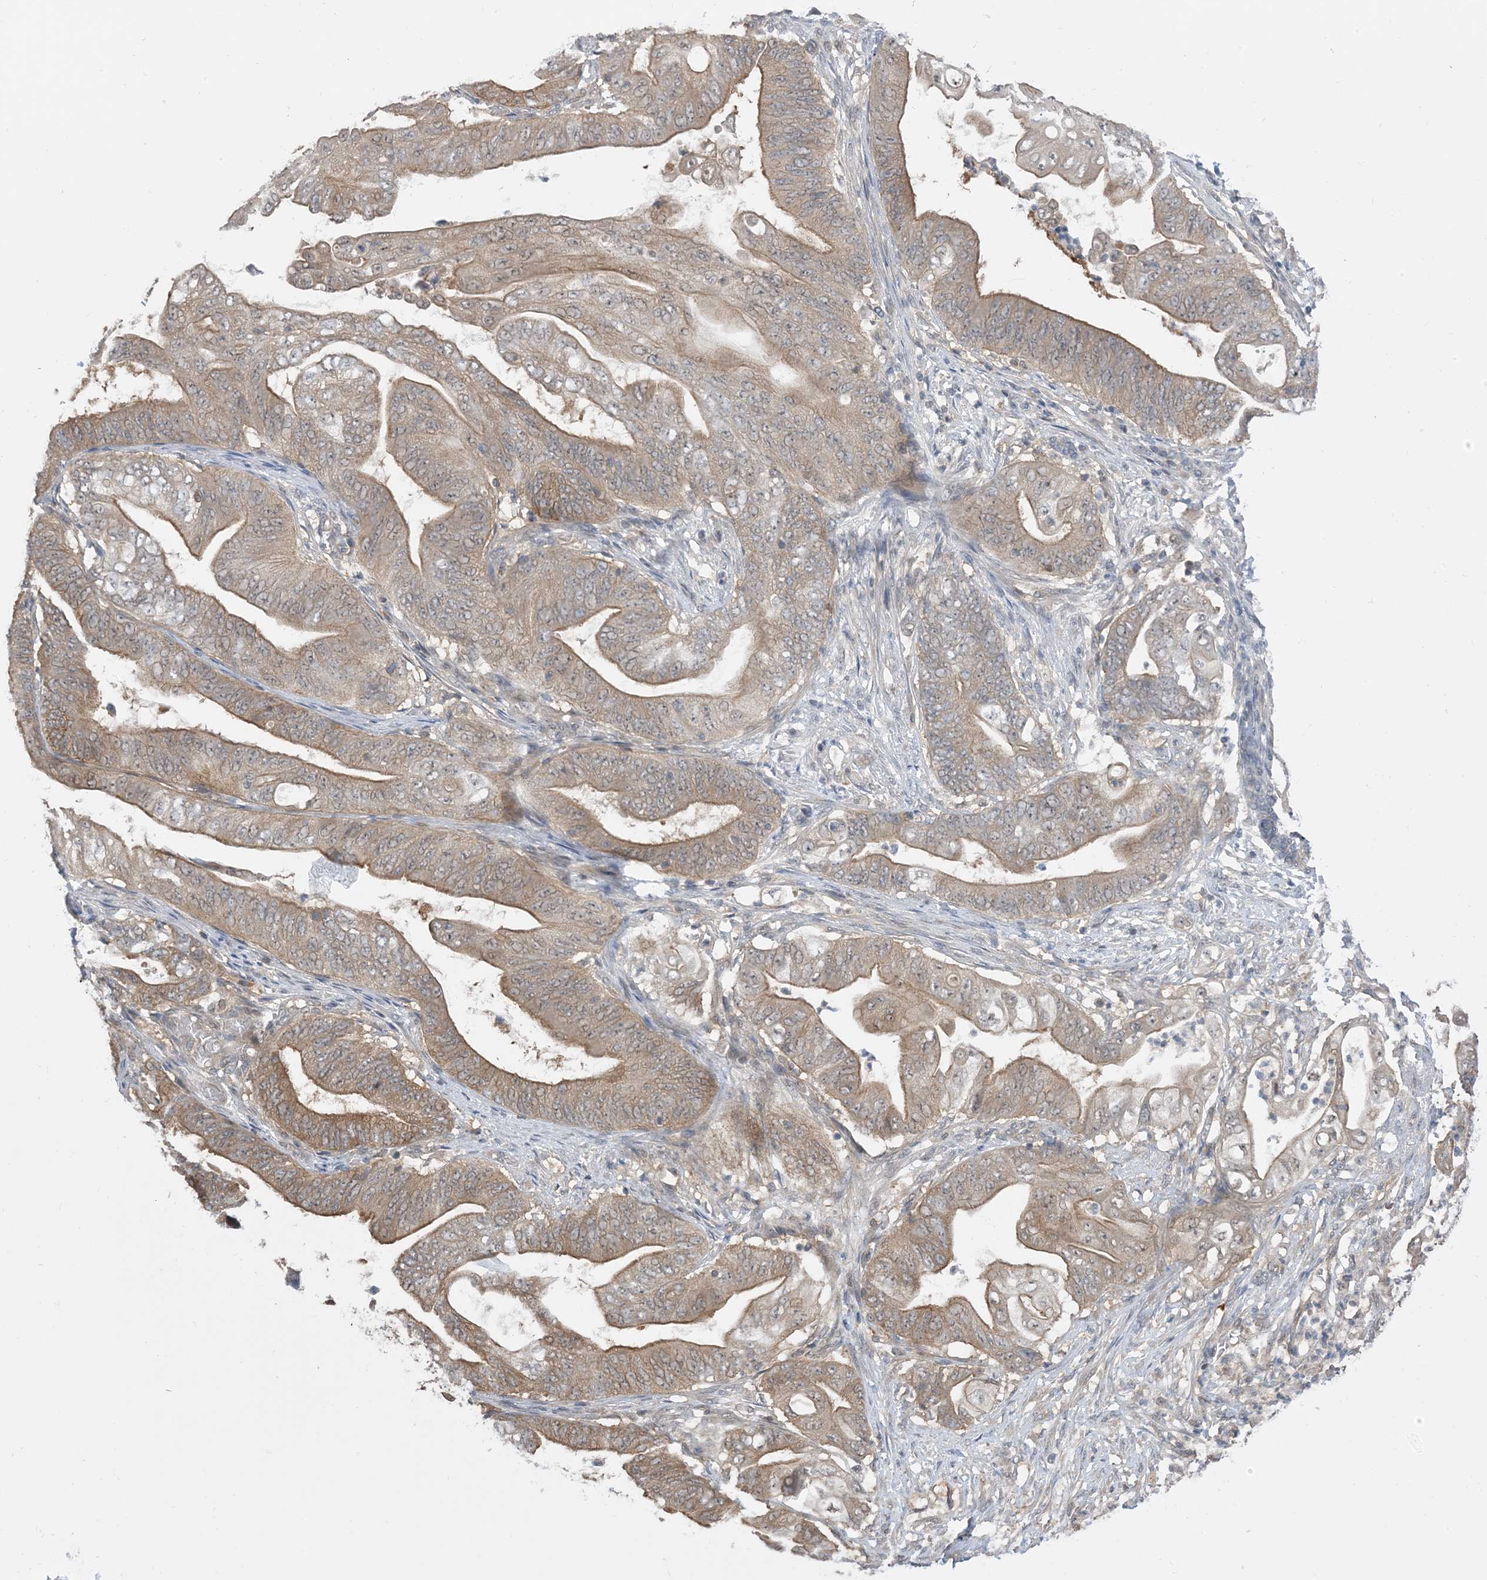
{"staining": {"intensity": "moderate", "quantity": ">75%", "location": "cytoplasmic/membranous"}, "tissue": "stomach cancer", "cell_type": "Tumor cells", "image_type": "cancer", "snomed": [{"axis": "morphology", "description": "Adenocarcinoma, NOS"}, {"axis": "topography", "description": "Stomach"}], "caption": "Immunohistochemical staining of human adenocarcinoma (stomach) exhibits moderate cytoplasmic/membranous protein staining in approximately >75% of tumor cells.", "gene": "WDR26", "patient": {"sex": "female", "age": 73}}